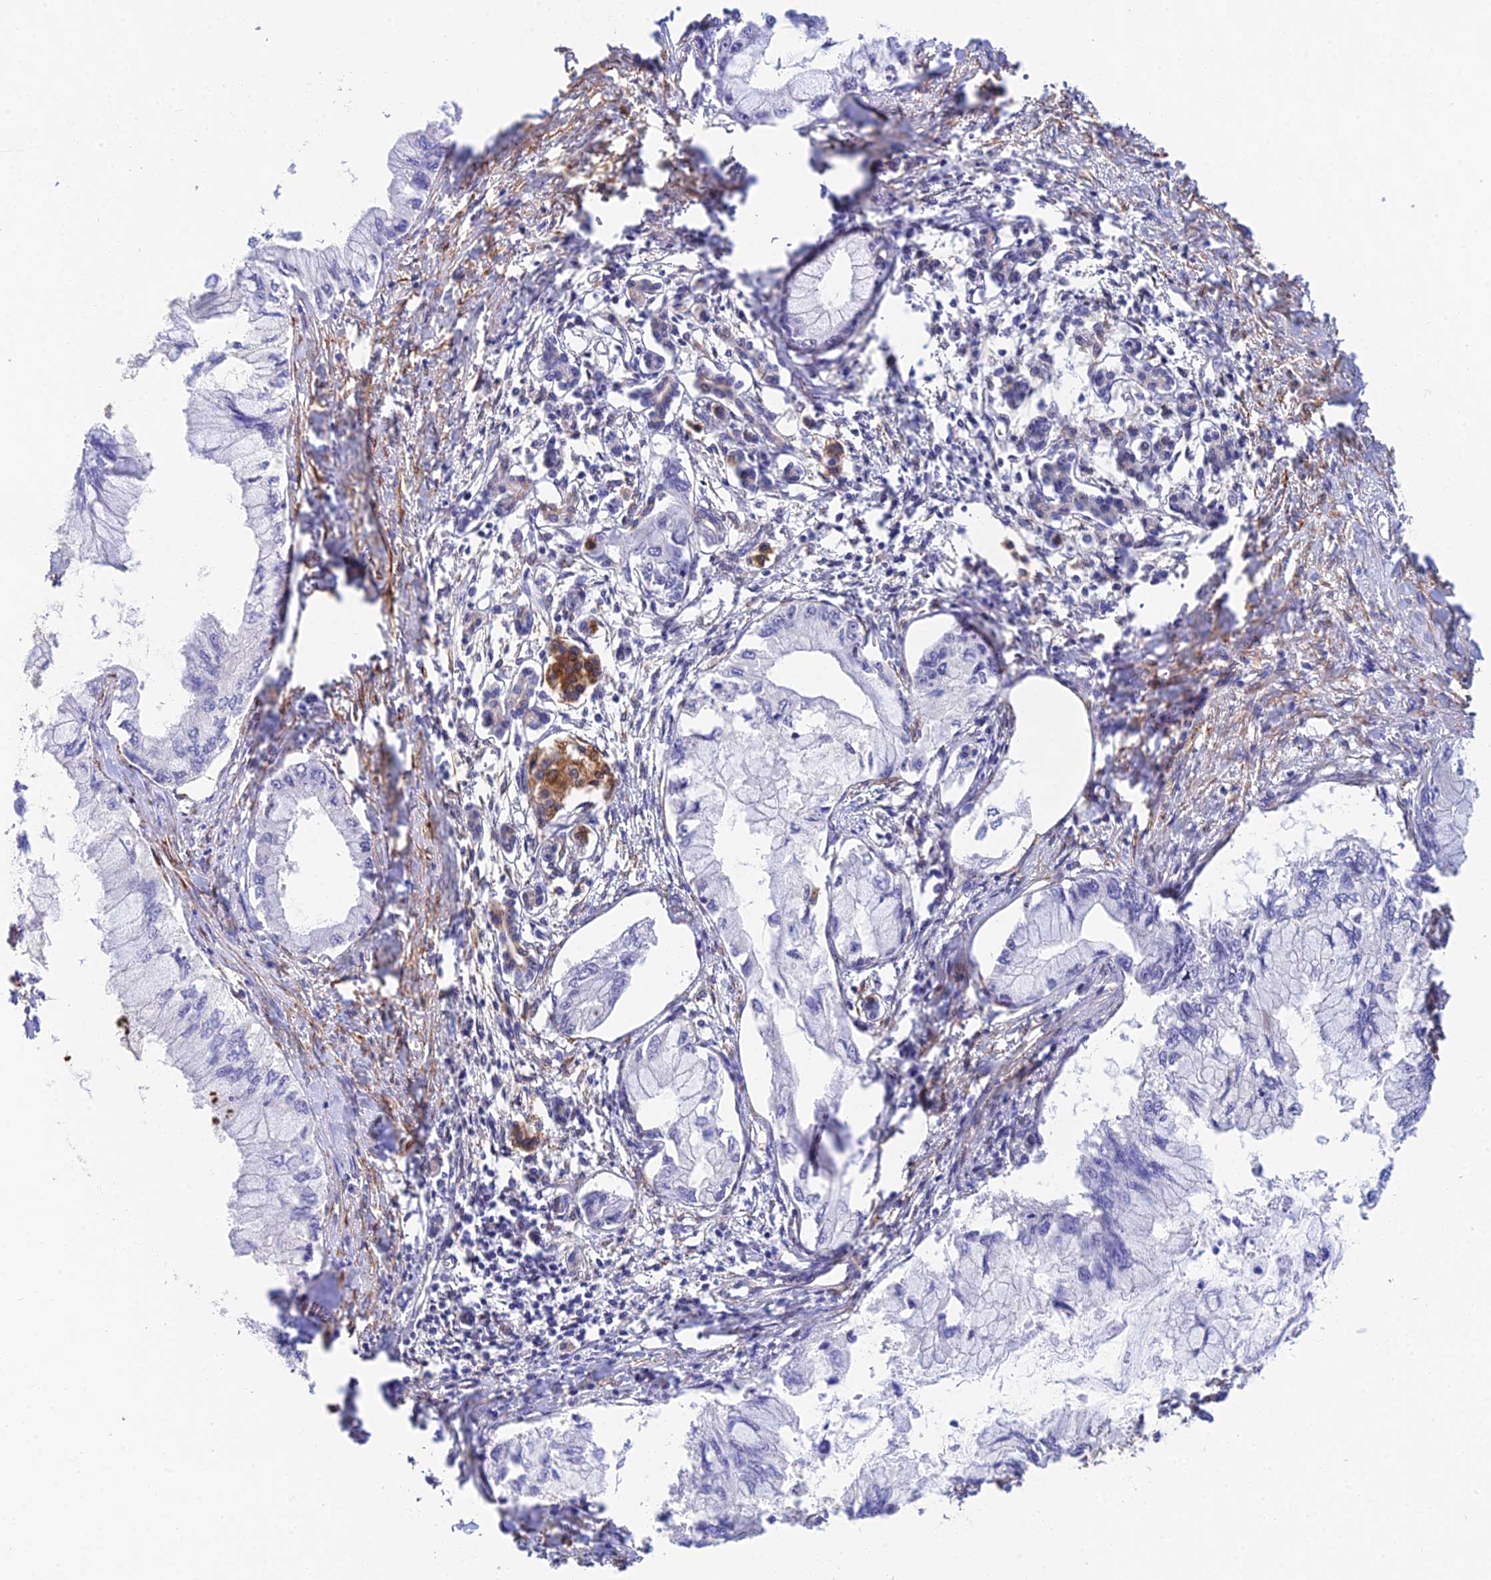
{"staining": {"intensity": "negative", "quantity": "none", "location": "none"}, "tissue": "pancreatic cancer", "cell_type": "Tumor cells", "image_type": "cancer", "snomed": [{"axis": "morphology", "description": "Adenocarcinoma, NOS"}, {"axis": "topography", "description": "Pancreas"}], "caption": "Image shows no significant protein positivity in tumor cells of pancreatic cancer (adenocarcinoma). (Brightfield microscopy of DAB (3,3'-diaminobenzidine) IHC at high magnification).", "gene": "MXRA7", "patient": {"sex": "male", "age": 48}}